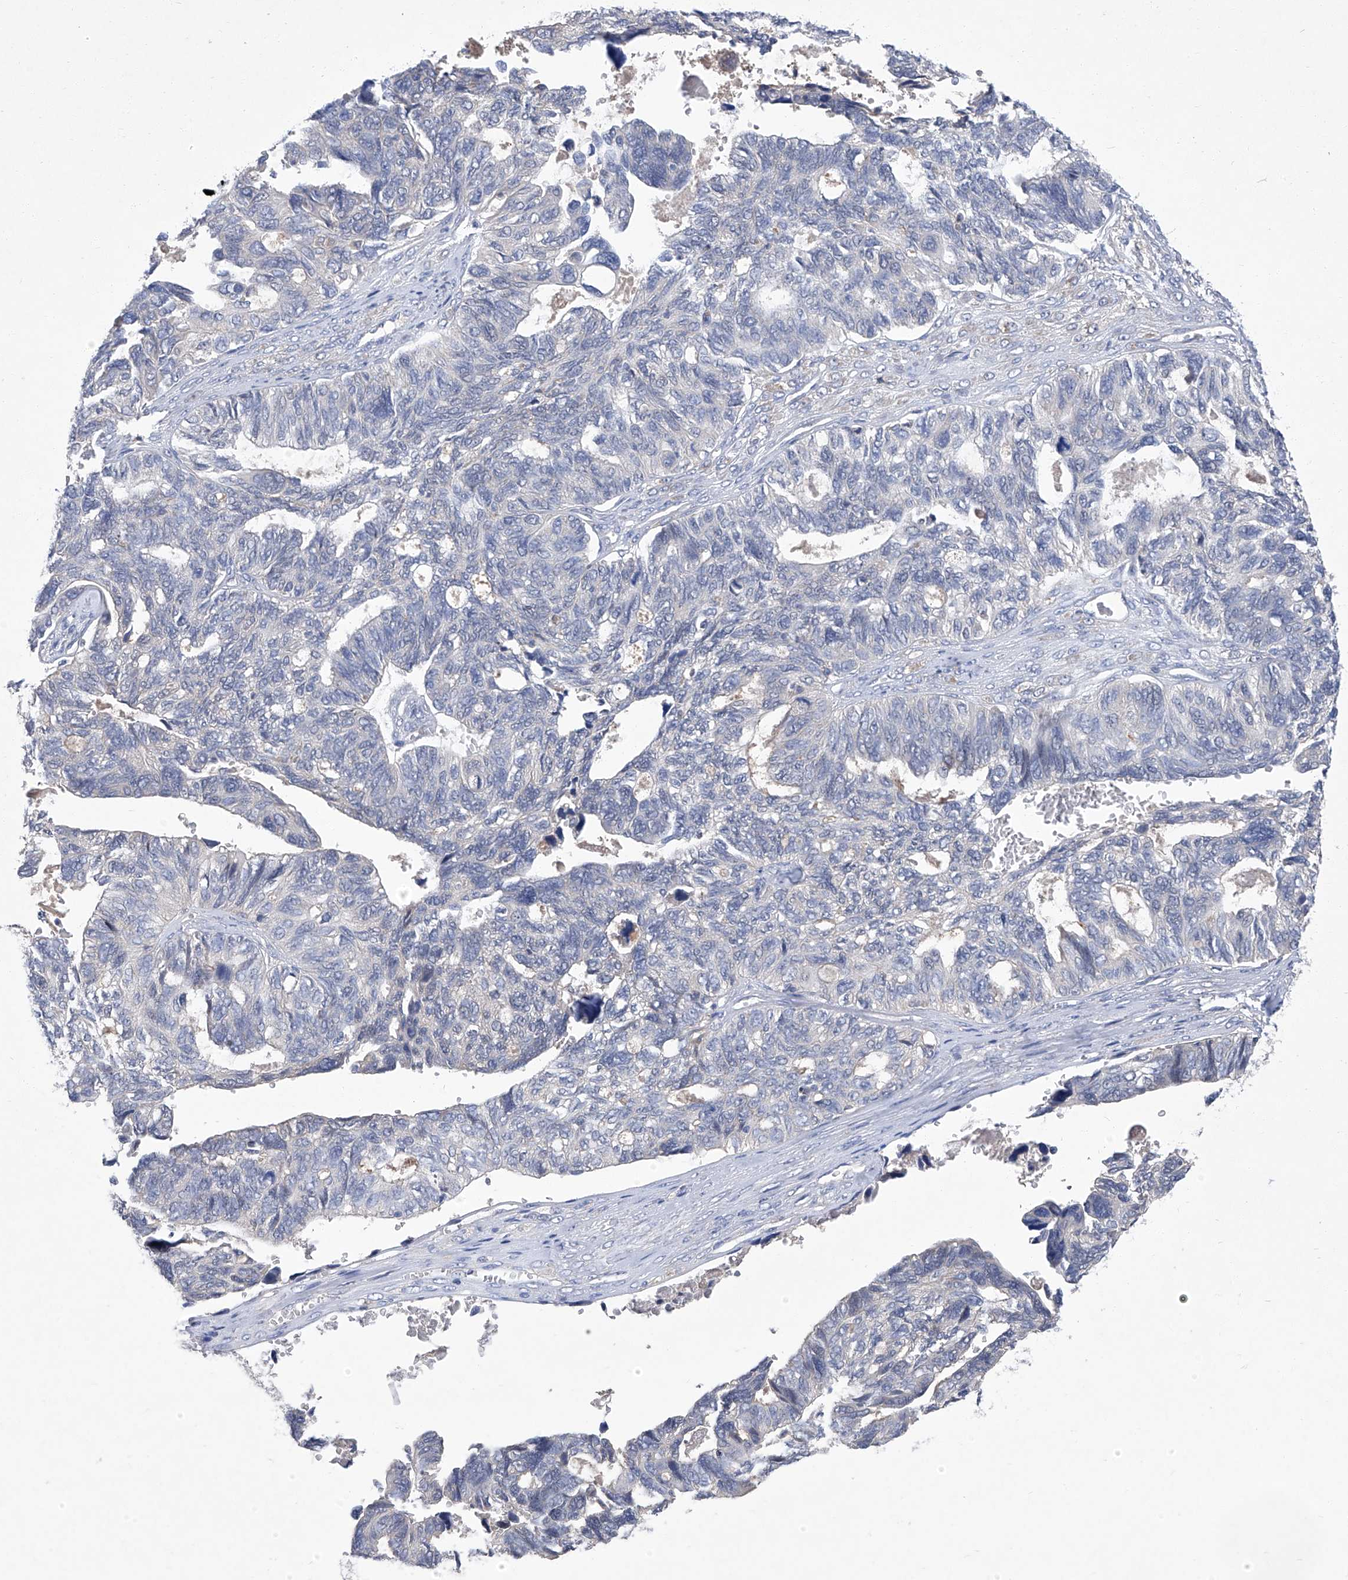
{"staining": {"intensity": "negative", "quantity": "none", "location": "none"}, "tissue": "ovarian cancer", "cell_type": "Tumor cells", "image_type": "cancer", "snomed": [{"axis": "morphology", "description": "Cystadenocarcinoma, serous, NOS"}, {"axis": "topography", "description": "Ovary"}], "caption": "IHC of ovarian cancer (serous cystadenocarcinoma) reveals no staining in tumor cells.", "gene": "SBK2", "patient": {"sex": "female", "age": 79}}